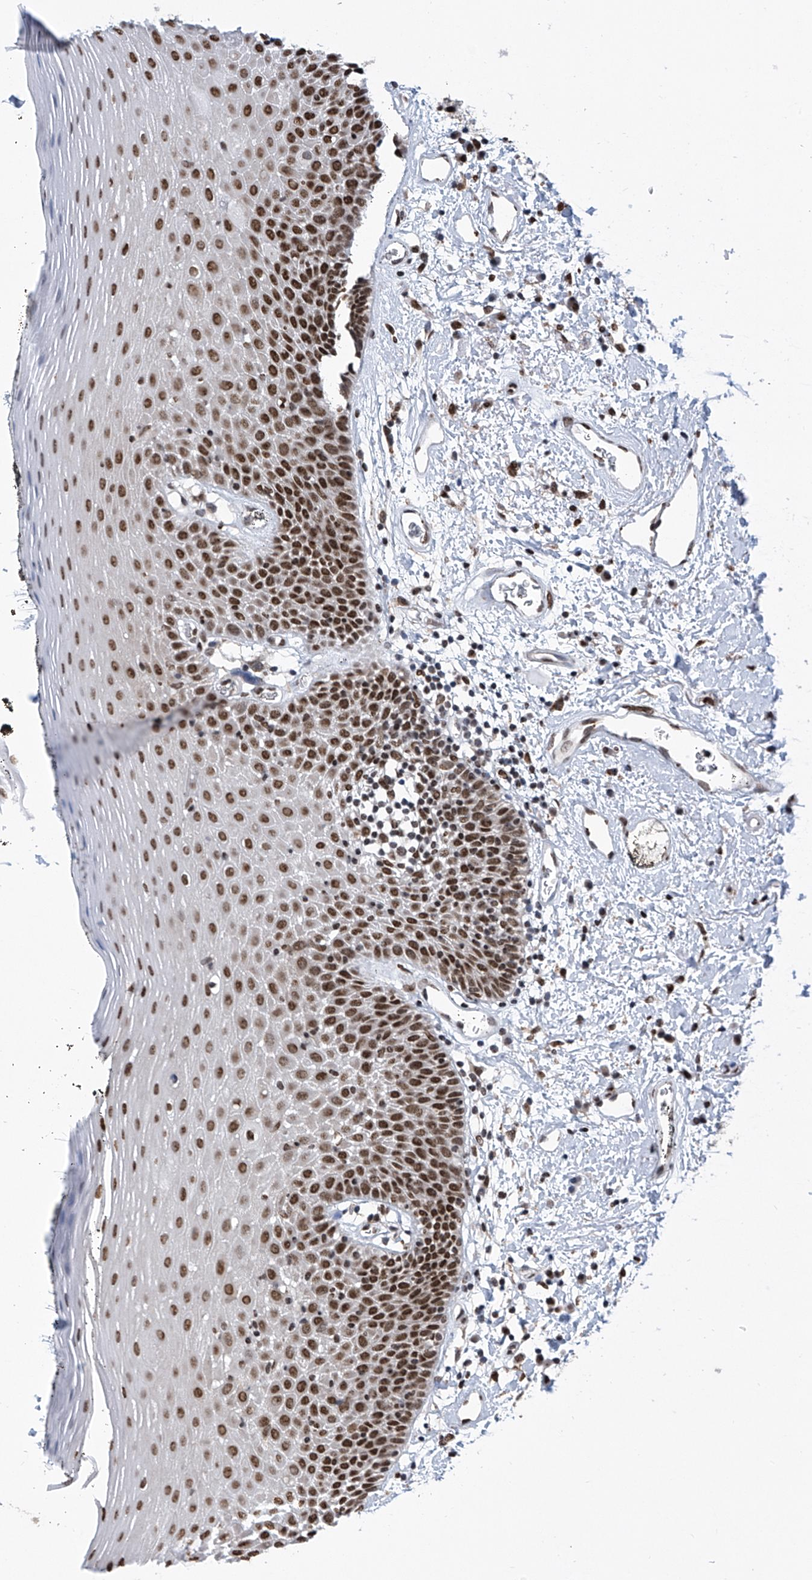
{"staining": {"intensity": "strong", "quantity": ">75%", "location": "nuclear"}, "tissue": "oral mucosa", "cell_type": "Squamous epithelial cells", "image_type": "normal", "snomed": [{"axis": "morphology", "description": "Normal tissue, NOS"}, {"axis": "topography", "description": "Oral tissue"}], "caption": "Unremarkable oral mucosa was stained to show a protein in brown. There is high levels of strong nuclear staining in about >75% of squamous epithelial cells.", "gene": "APLF", "patient": {"sex": "male", "age": 74}}